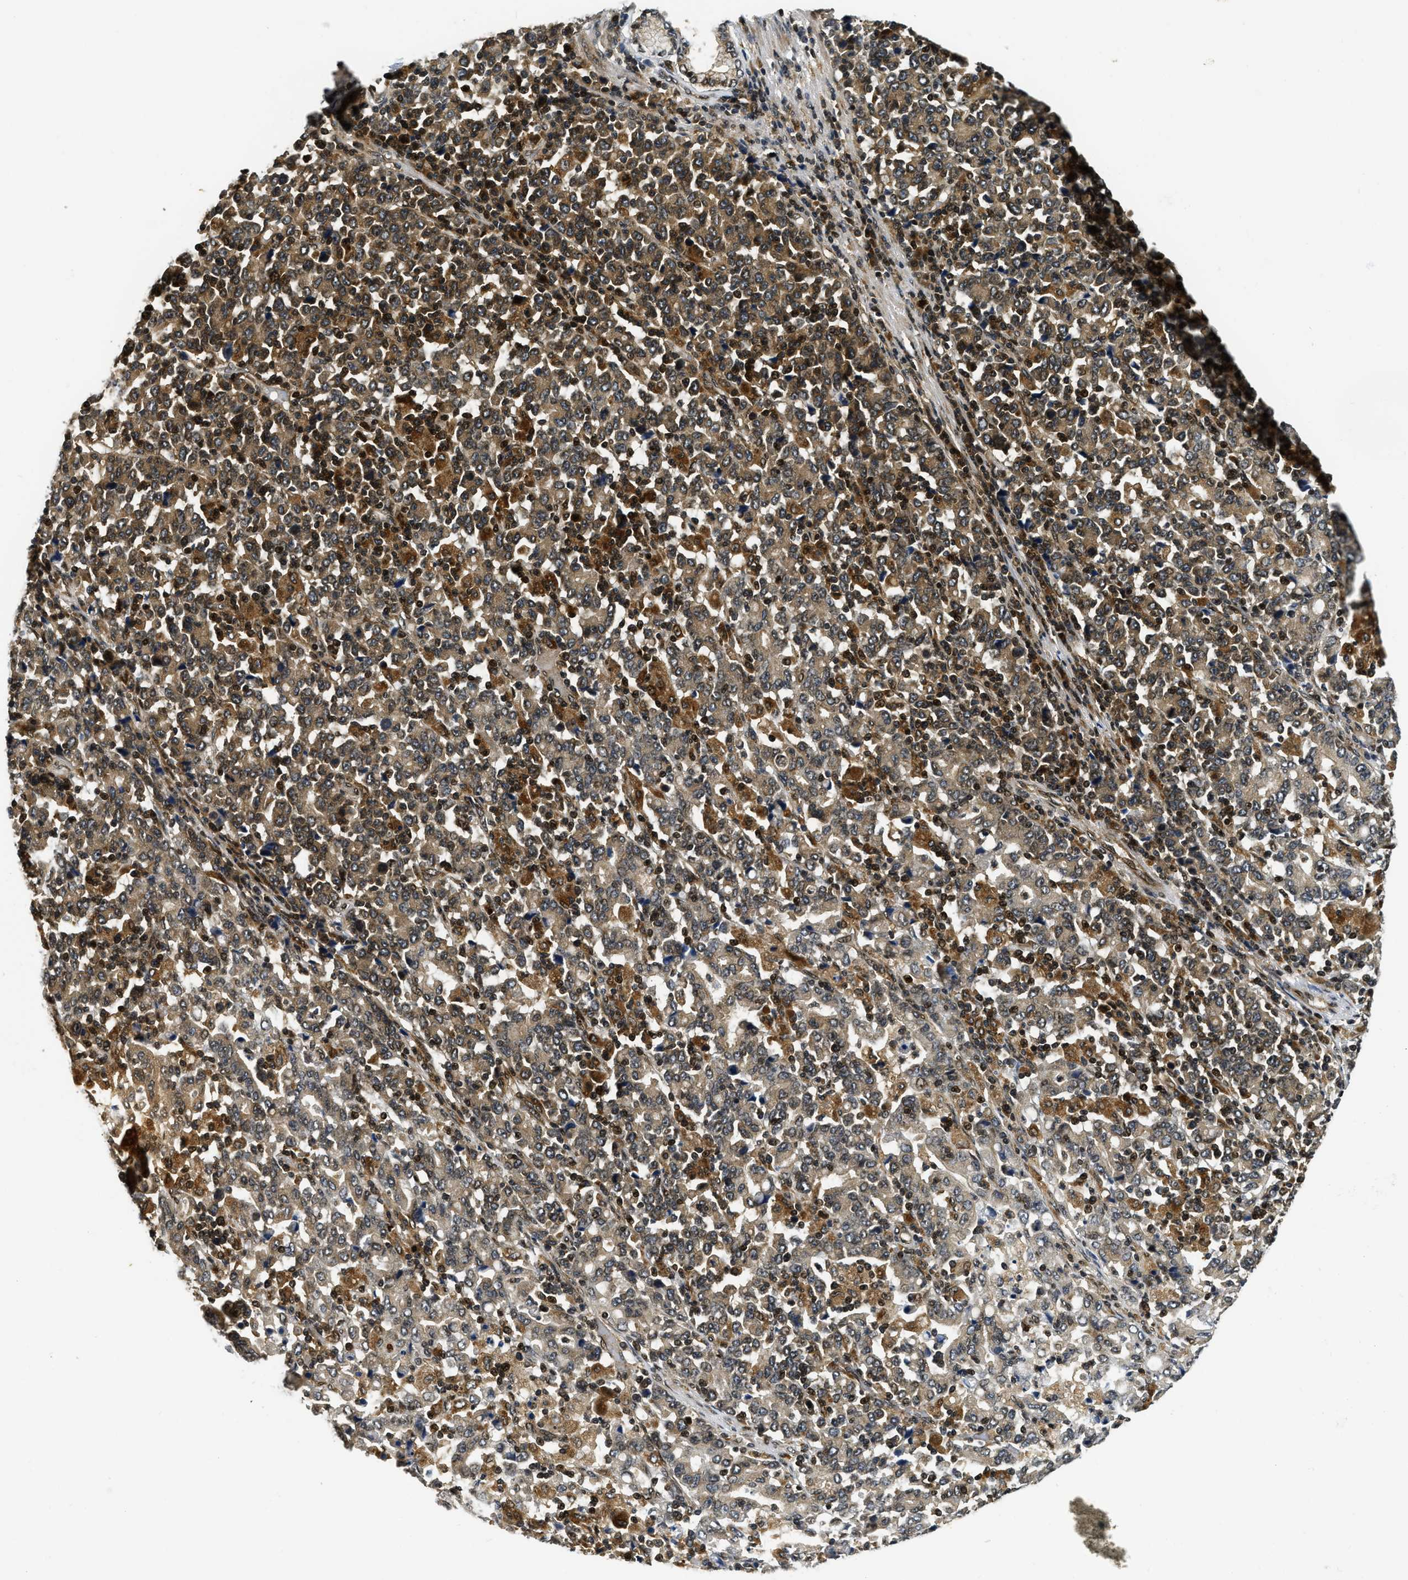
{"staining": {"intensity": "moderate", "quantity": ">75%", "location": "cytoplasmic/membranous"}, "tissue": "stomach cancer", "cell_type": "Tumor cells", "image_type": "cancer", "snomed": [{"axis": "morphology", "description": "Adenocarcinoma, NOS"}, {"axis": "topography", "description": "Stomach, upper"}], "caption": "Immunohistochemical staining of human stomach cancer (adenocarcinoma) reveals medium levels of moderate cytoplasmic/membranous protein expression in approximately >75% of tumor cells.", "gene": "ADSL", "patient": {"sex": "male", "age": 69}}